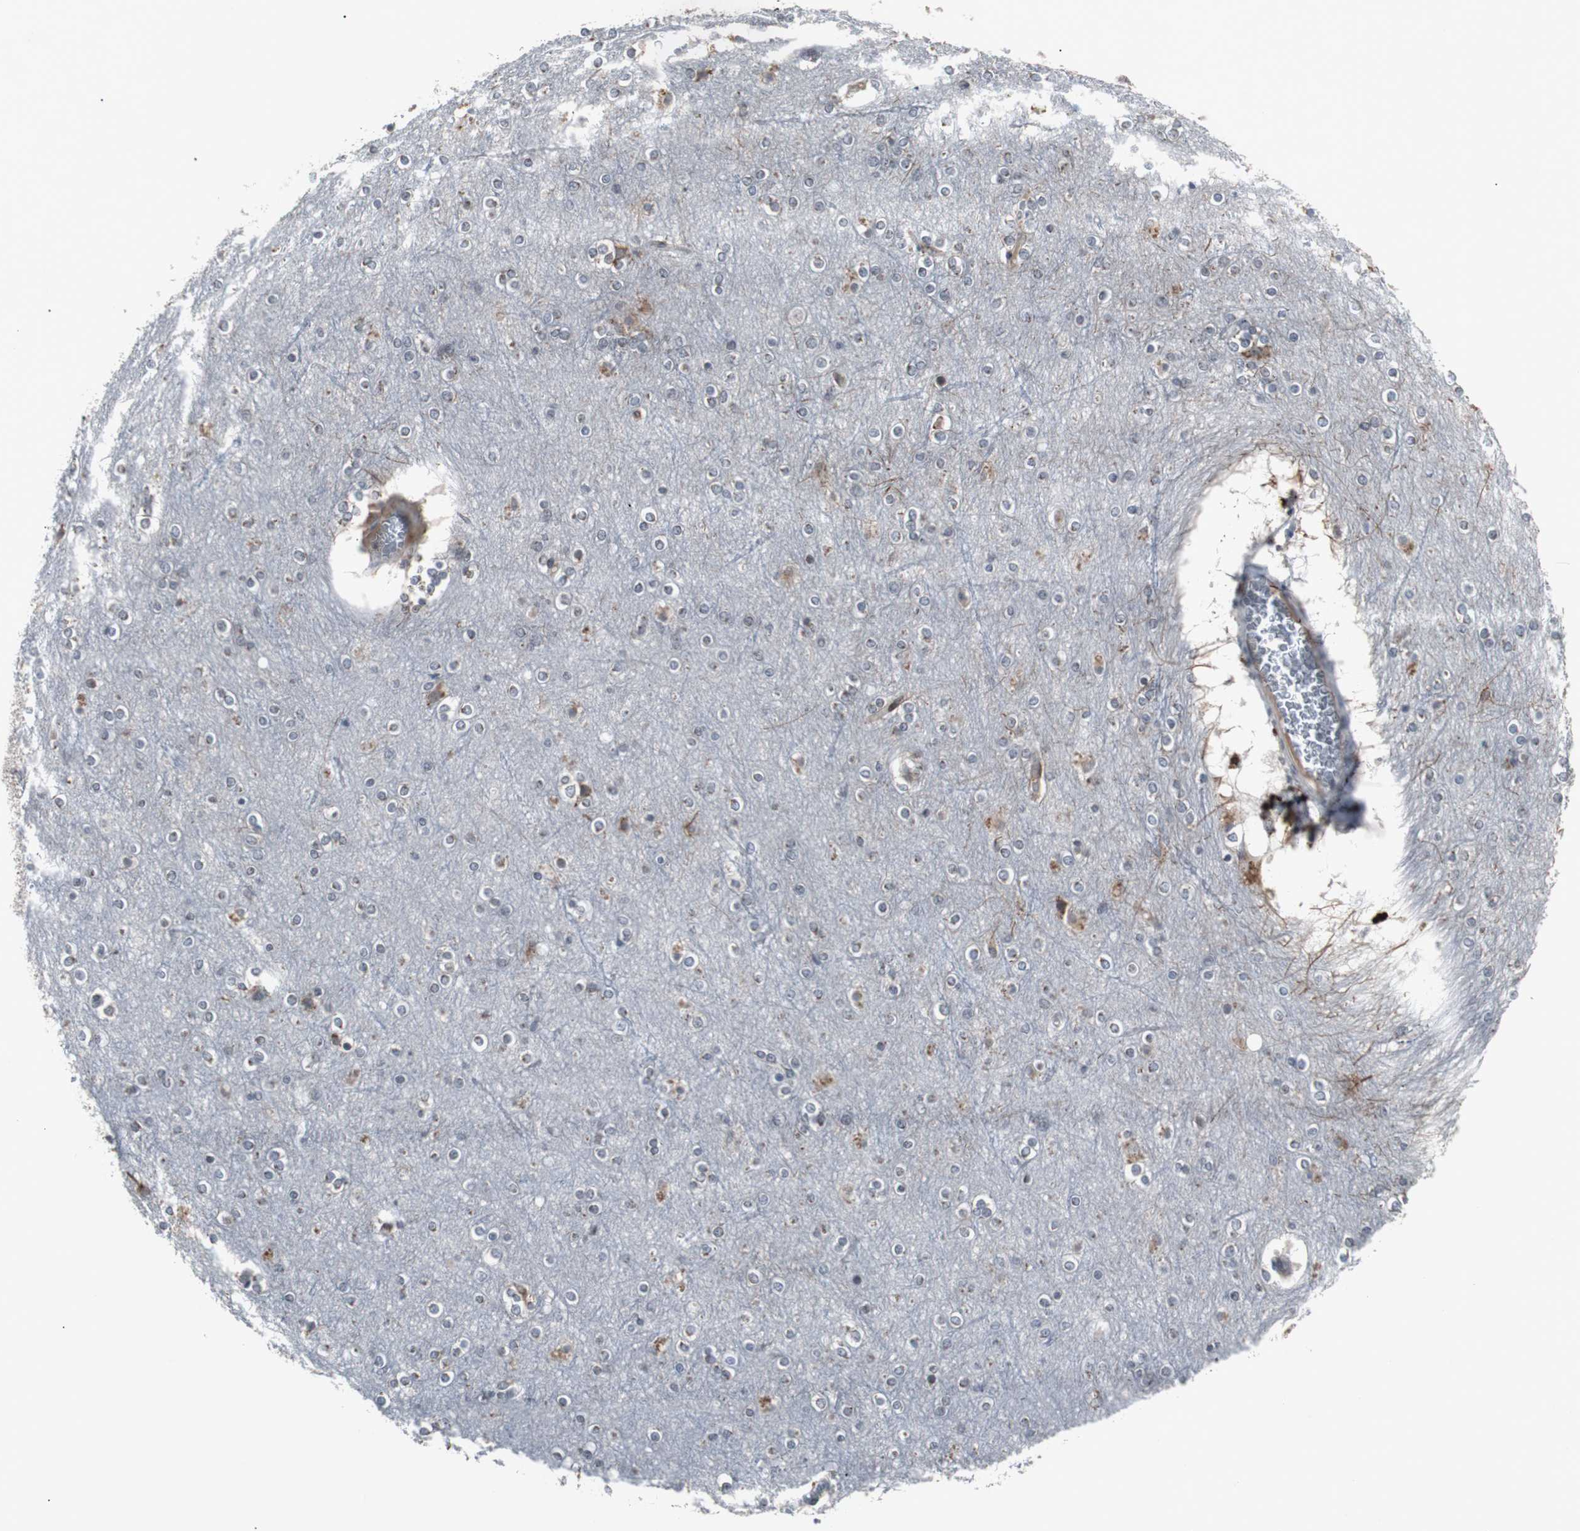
{"staining": {"intensity": "negative", "quantity": "none", "location": "none"}, "tissue": "cerebral cortex", "cell_type": "Endothelial cells", "image_type": "normal", "snomed": [{"axis": "morphology", "description": "Normal tissue, NOS"}, {"axis": "topography", "description": "Cerebral cortex"}], "caption": "A high-resolution micrograph shows immunohistochemistry (IHC) staining of benign cerebral cortex, which exhibits no significant staining in endothelial cells.", "gene": "ZNF396", "patient": {"sex": "female", "age": 54}}